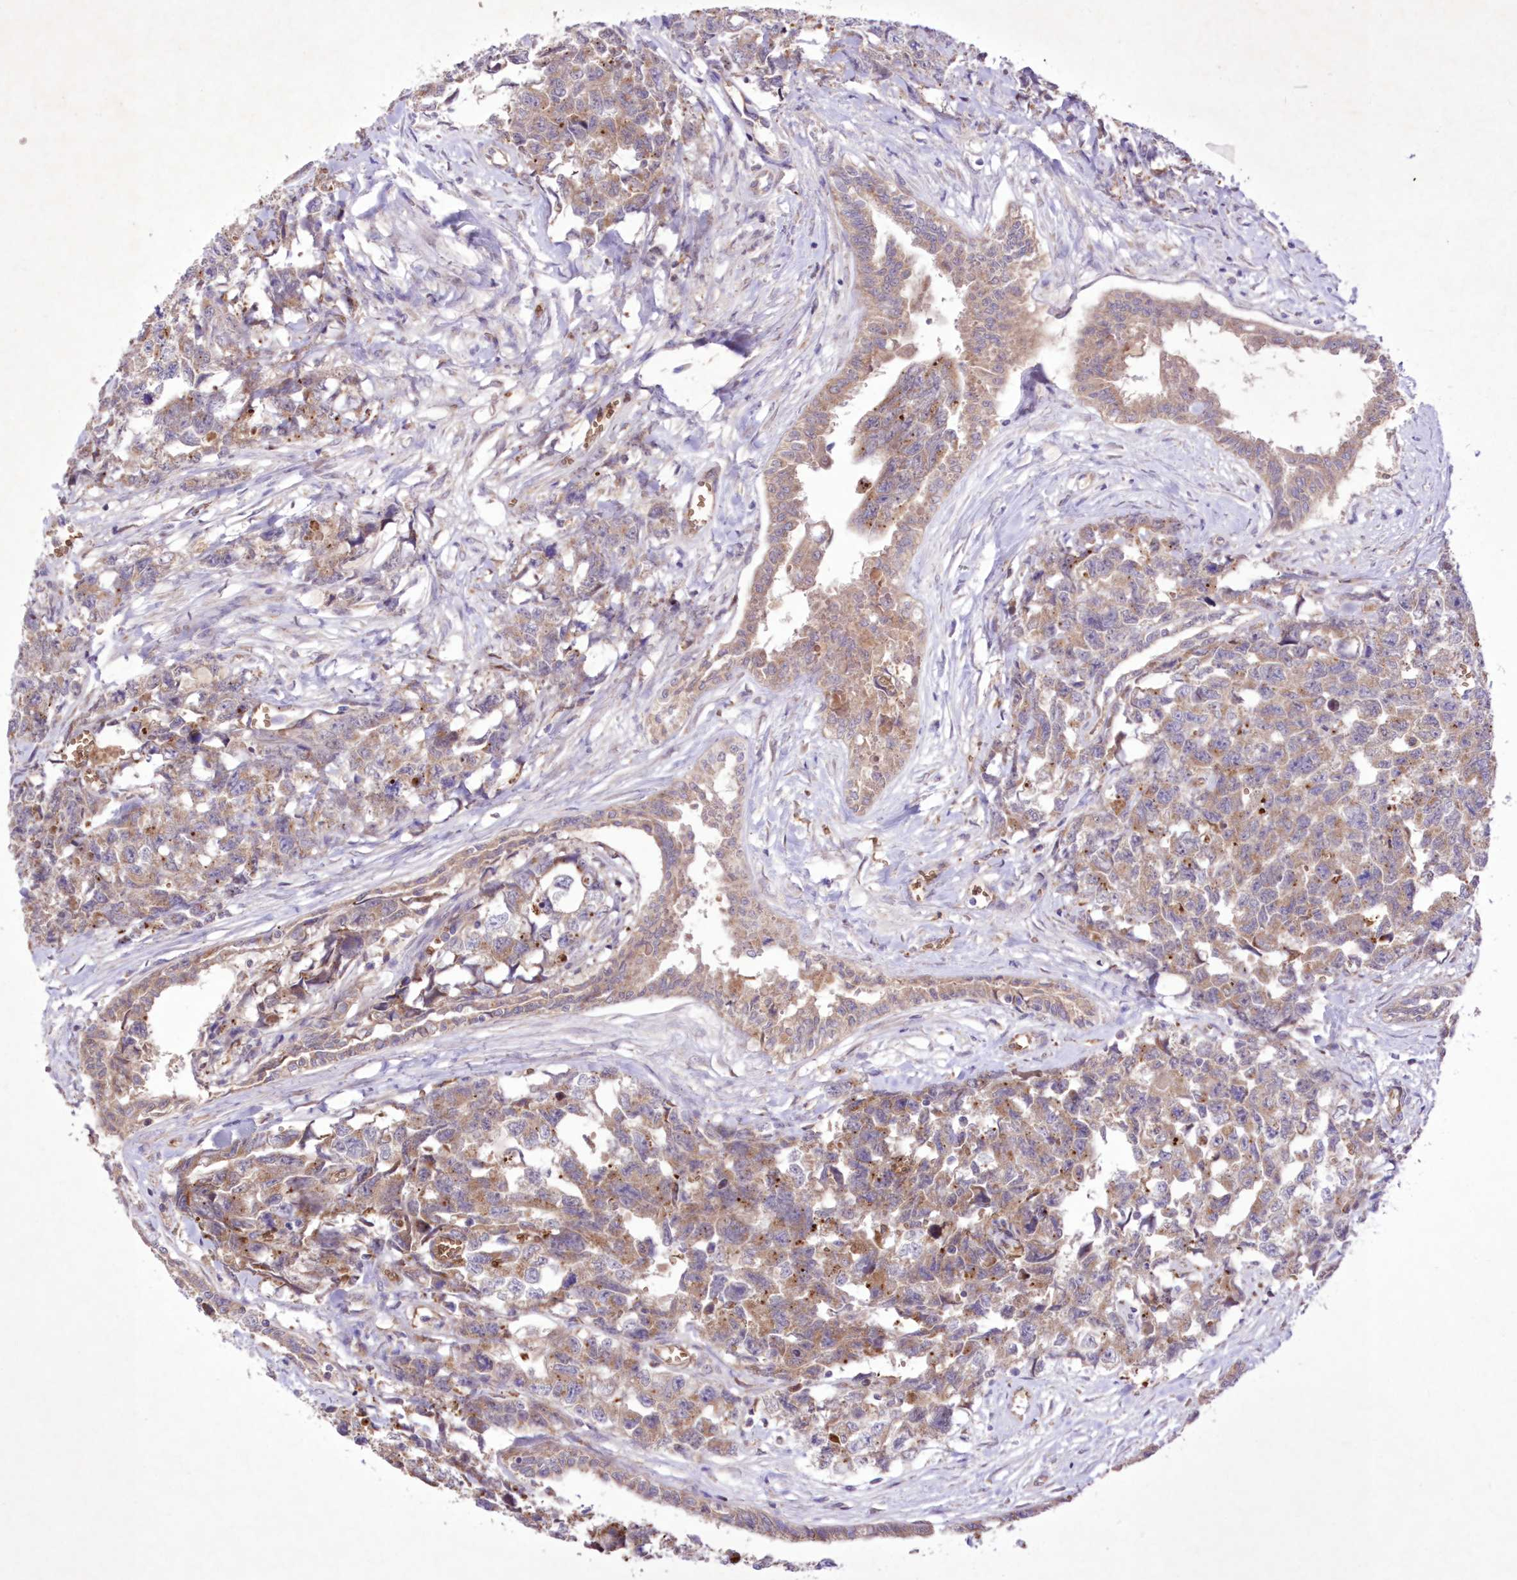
{"staining": {"intensity": "weak", "quantity": "25%-75%", "location": "cytoplasmic/membranous"}, "tissue": "testis cancer", "cell_type": "Tumor cells", "image_type": "cancer", "snomed": [{"axis": "morphology", "description": "Carcinoma, Embryonal, NOS"}, {"axis": "topography", "description": "Testis"}], "caption": "Testis cancer (embryonal carcinoma) stained with DAB (3,3'-diaminobenzidine) immunohistochemistry exhibits low levels of weak cytoplasmic/membranous staining in about 25%-75% of tumor cells. (DAB (3,3'-diaminobenzidine) IHC with brightfield microscopy, high magnification).", "gene": "FCHO2", "patient": {"sex": "male", "age": 31}}